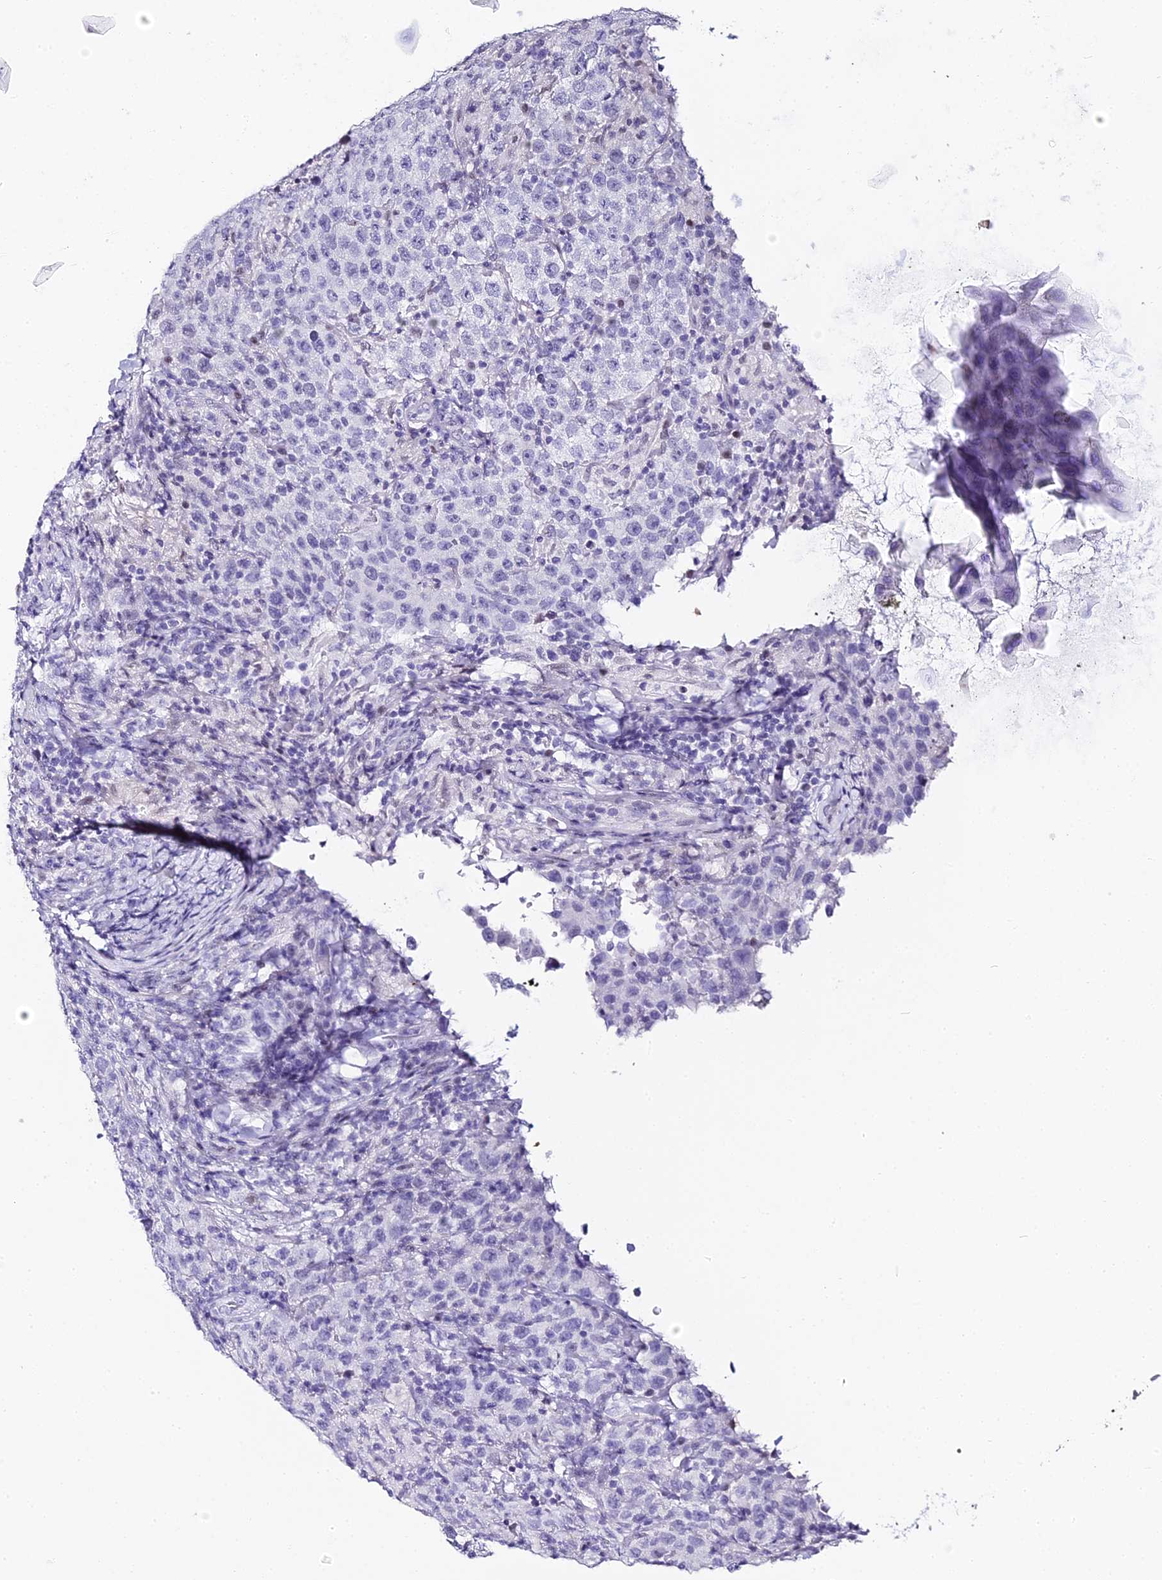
{"staining": {"intensity": "negative", "quantity": "none", "location": "none"}, "tissue": "testis cancer", "cell_type": "Tumor cells", "image_type": "cancer", "snomed": [{"axis": "morphology", "description": "Normal tissue, NOS"}, {"axis": "morphology", "description": "Urothelial carcinoma, High grade"}, {"axis": "morphology", "description": "Seminoma, NOS"}, {"axis": "morphology", "description": "Carcinoma, Embryonal, NOS"}, {"axis": "topography", "description": "Urinary bladder"}, {"axis": "topography", "description": "Testis"}], "caption": "This image is of embryonal carcinoma (testis) stained with immunohistochemistry (IHC) to label a protein in brown with the nuclei are counter-stained blue. There is no positivity in tumor cells.", "gene": "ABHD14A-ACY1", "patient": {"sex": "male", "age": 41}}